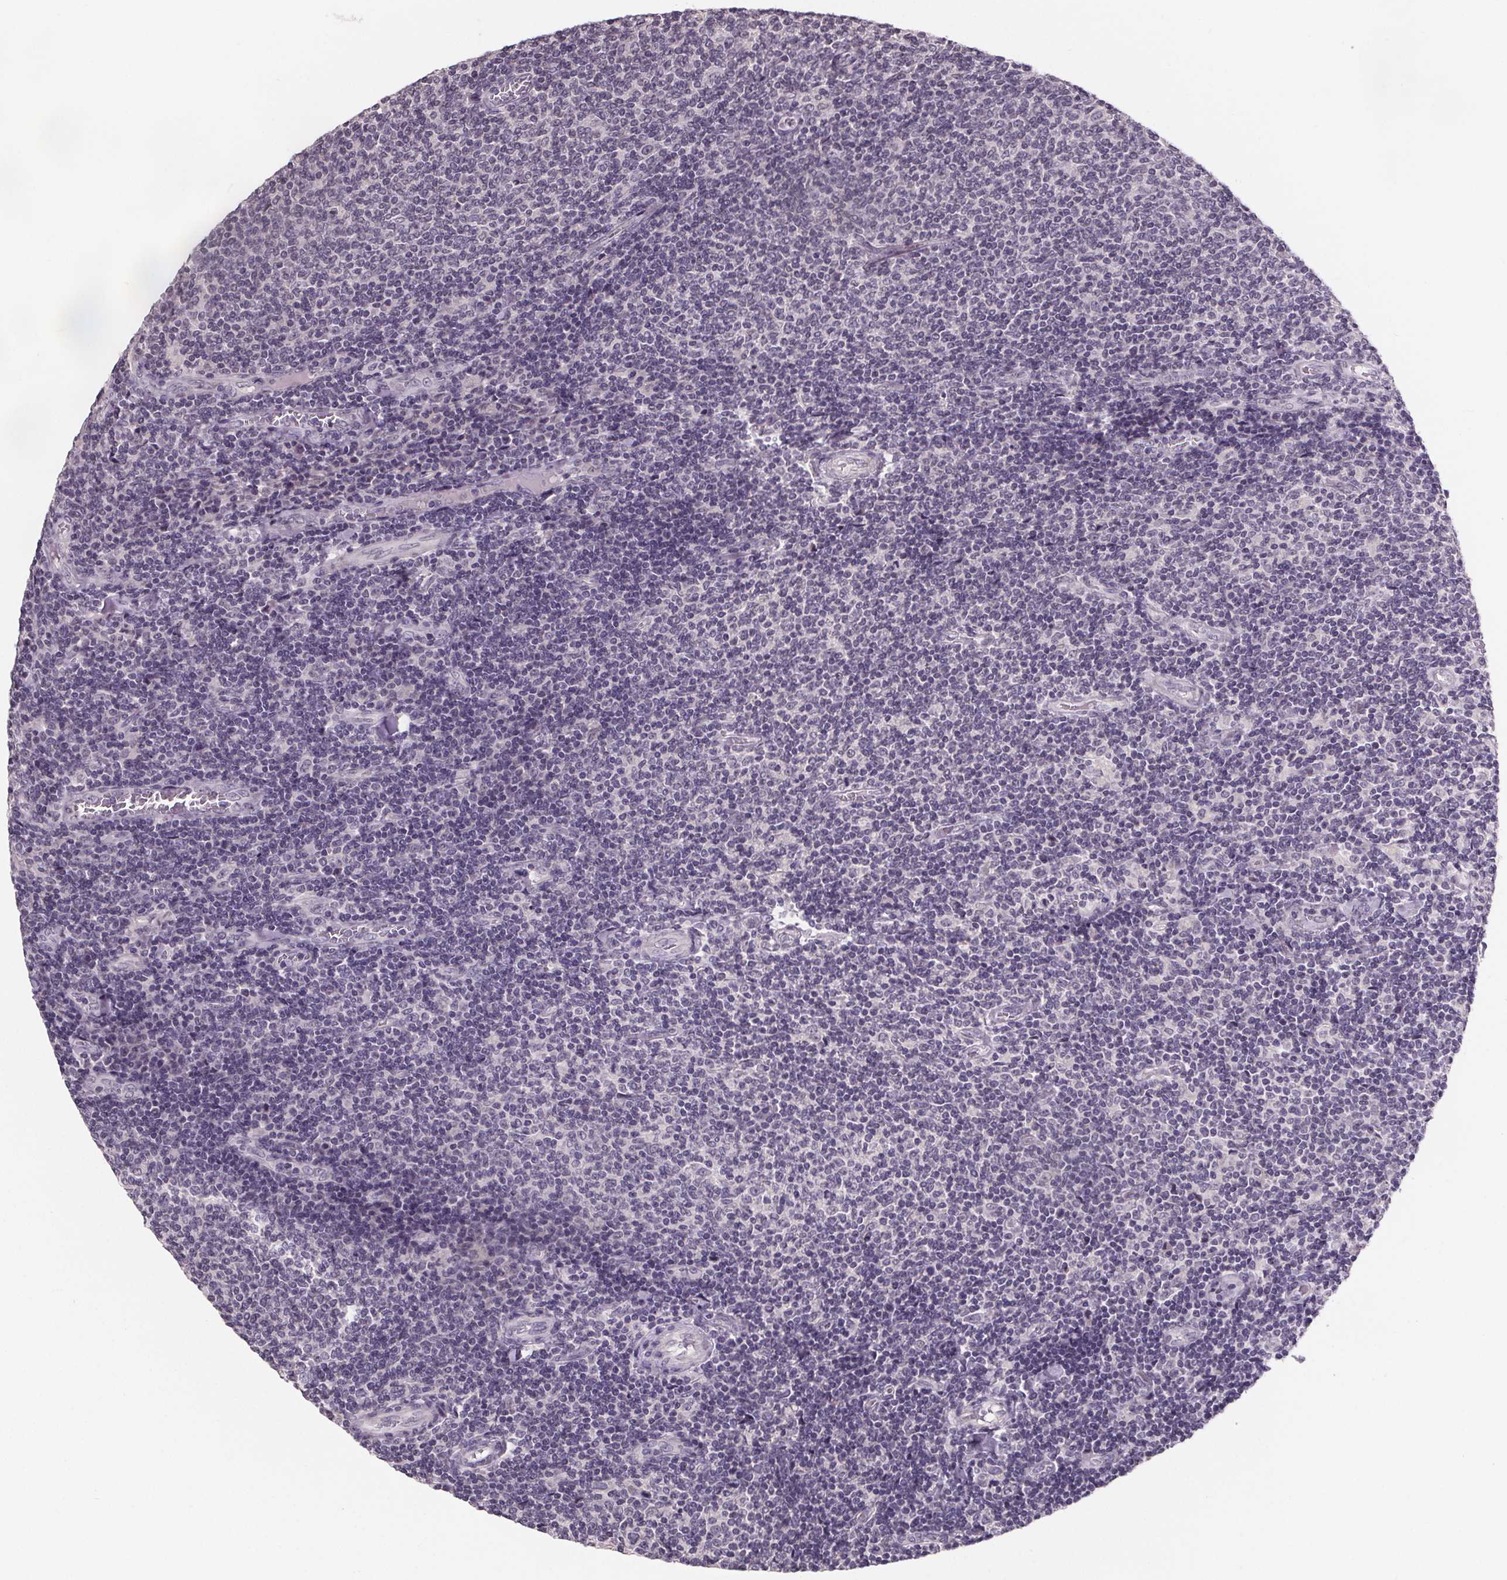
{"staining": {"intensity": "negative", "quantity": "none", "location": "none"}, "tissue": "lymphoma", "cell_type": "Tumor cells", "image_type": "cancer", "snomed": [{"axis": "morphology", "description": "Malignant lymphoma, non-Hodgkin's type, Low grade"}, {"axis": "topography", "description": "Lymph node"}], "caption": "IHC of human lymphoma exhibits no expression in tumor cells. (Brightfield microscopy of DAB immunohistochemistry (IHC) at high magnification).", "gene": "NKX6-1", "patient": {"sex": "male", "age": 52}}